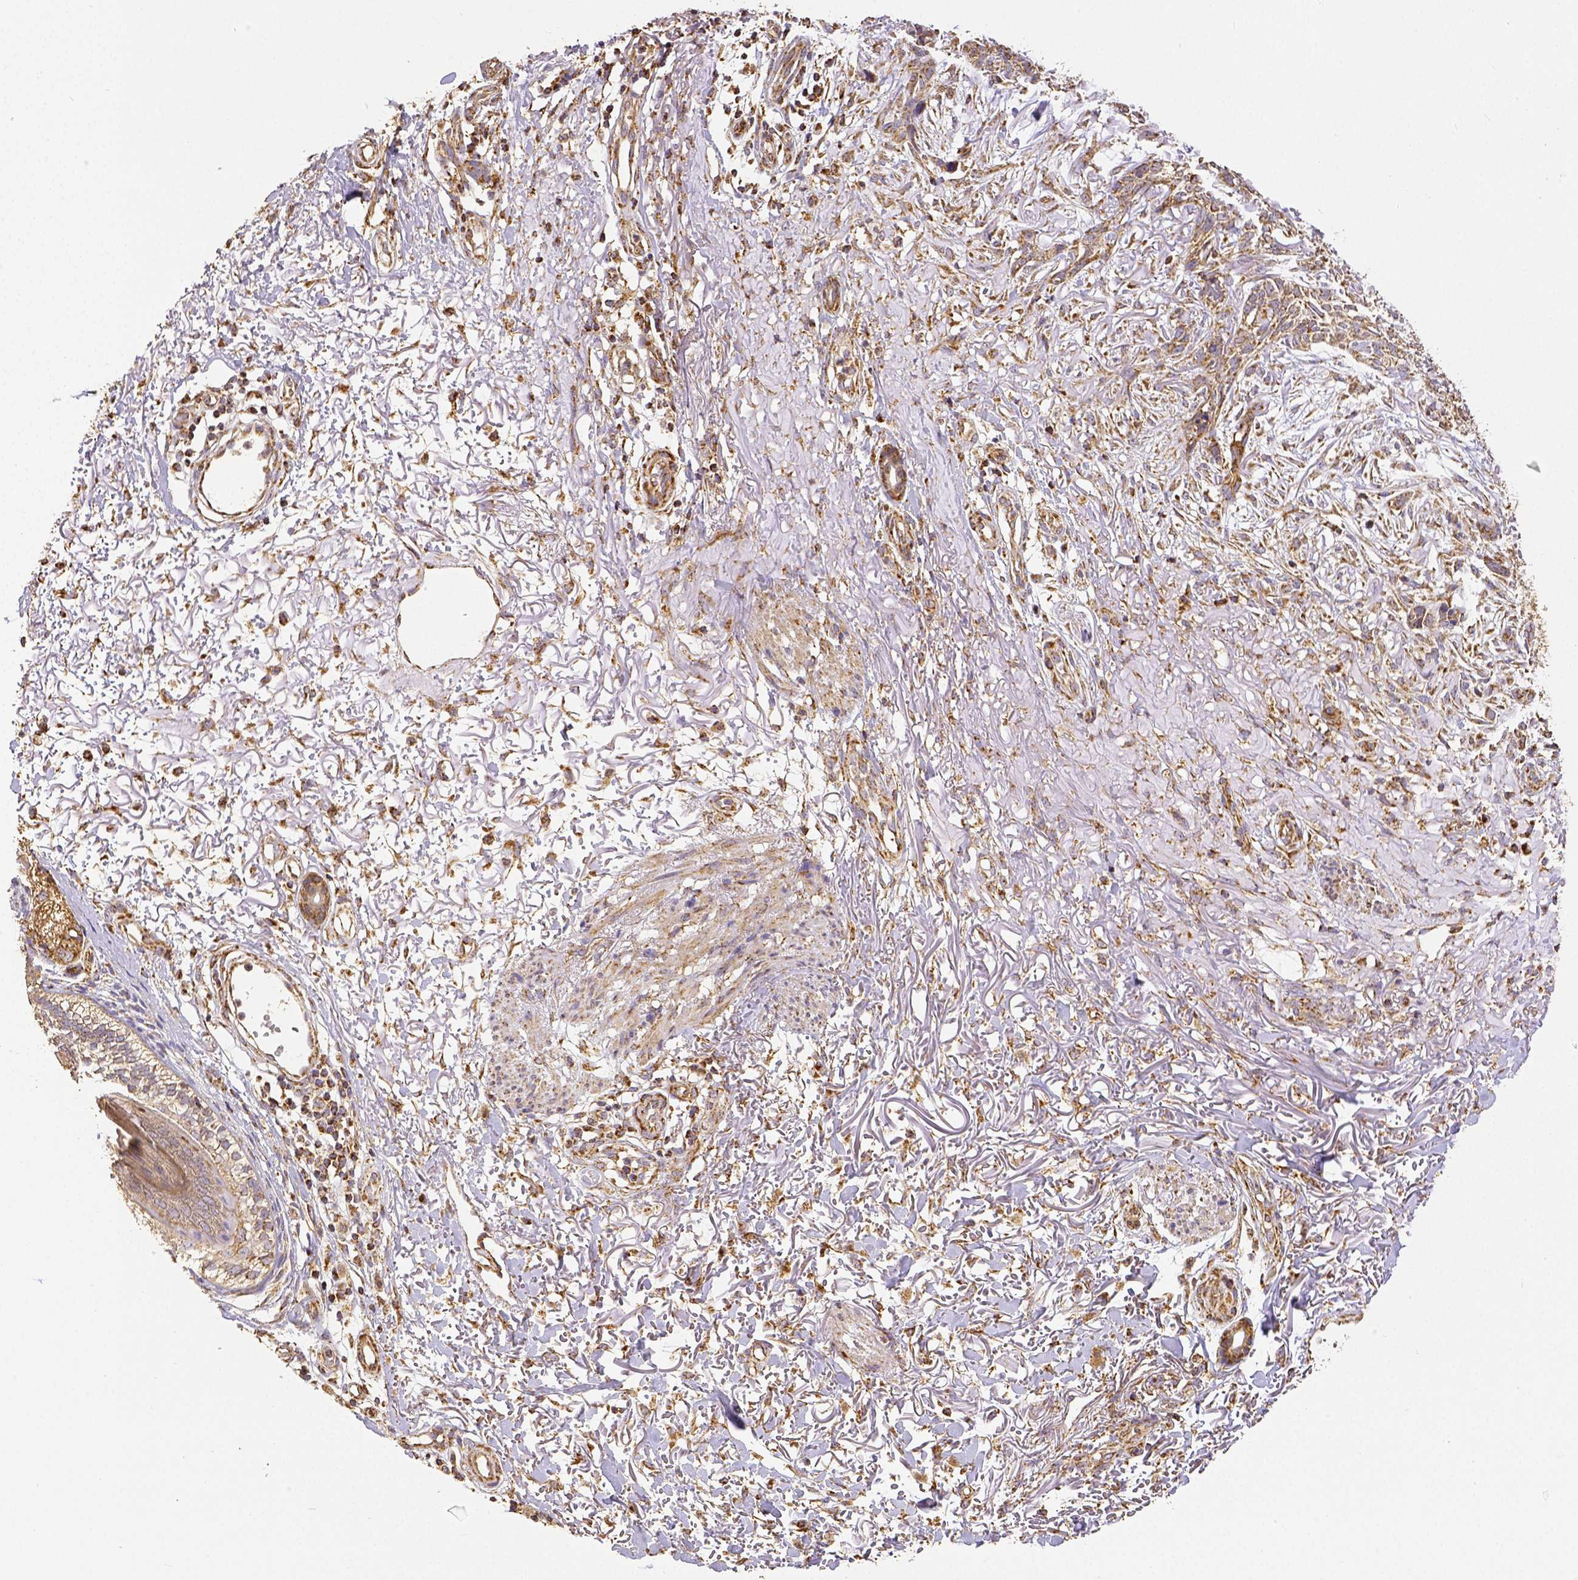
{"staining": {"intensity": "weak", "quantity": ">75%", "location": "cytoplasmic/membranous"}, "tissue": "skin cancer", "cell_type": "Tumor cells", "image_type": "cancer", "snomed": [{"axis": "morphology", "description": "Basal cell carcinoma"}, {"axis": "topography", "description": "Skin"}], "caption": "Protein expression analysis of skin cancer (basal cell carcinoma) exhibits weak cytoplasmic/membranous expression in about >75% of tumor cells.", "gene": "SDHB", "patient": {"sex": "male", "age": 74}}